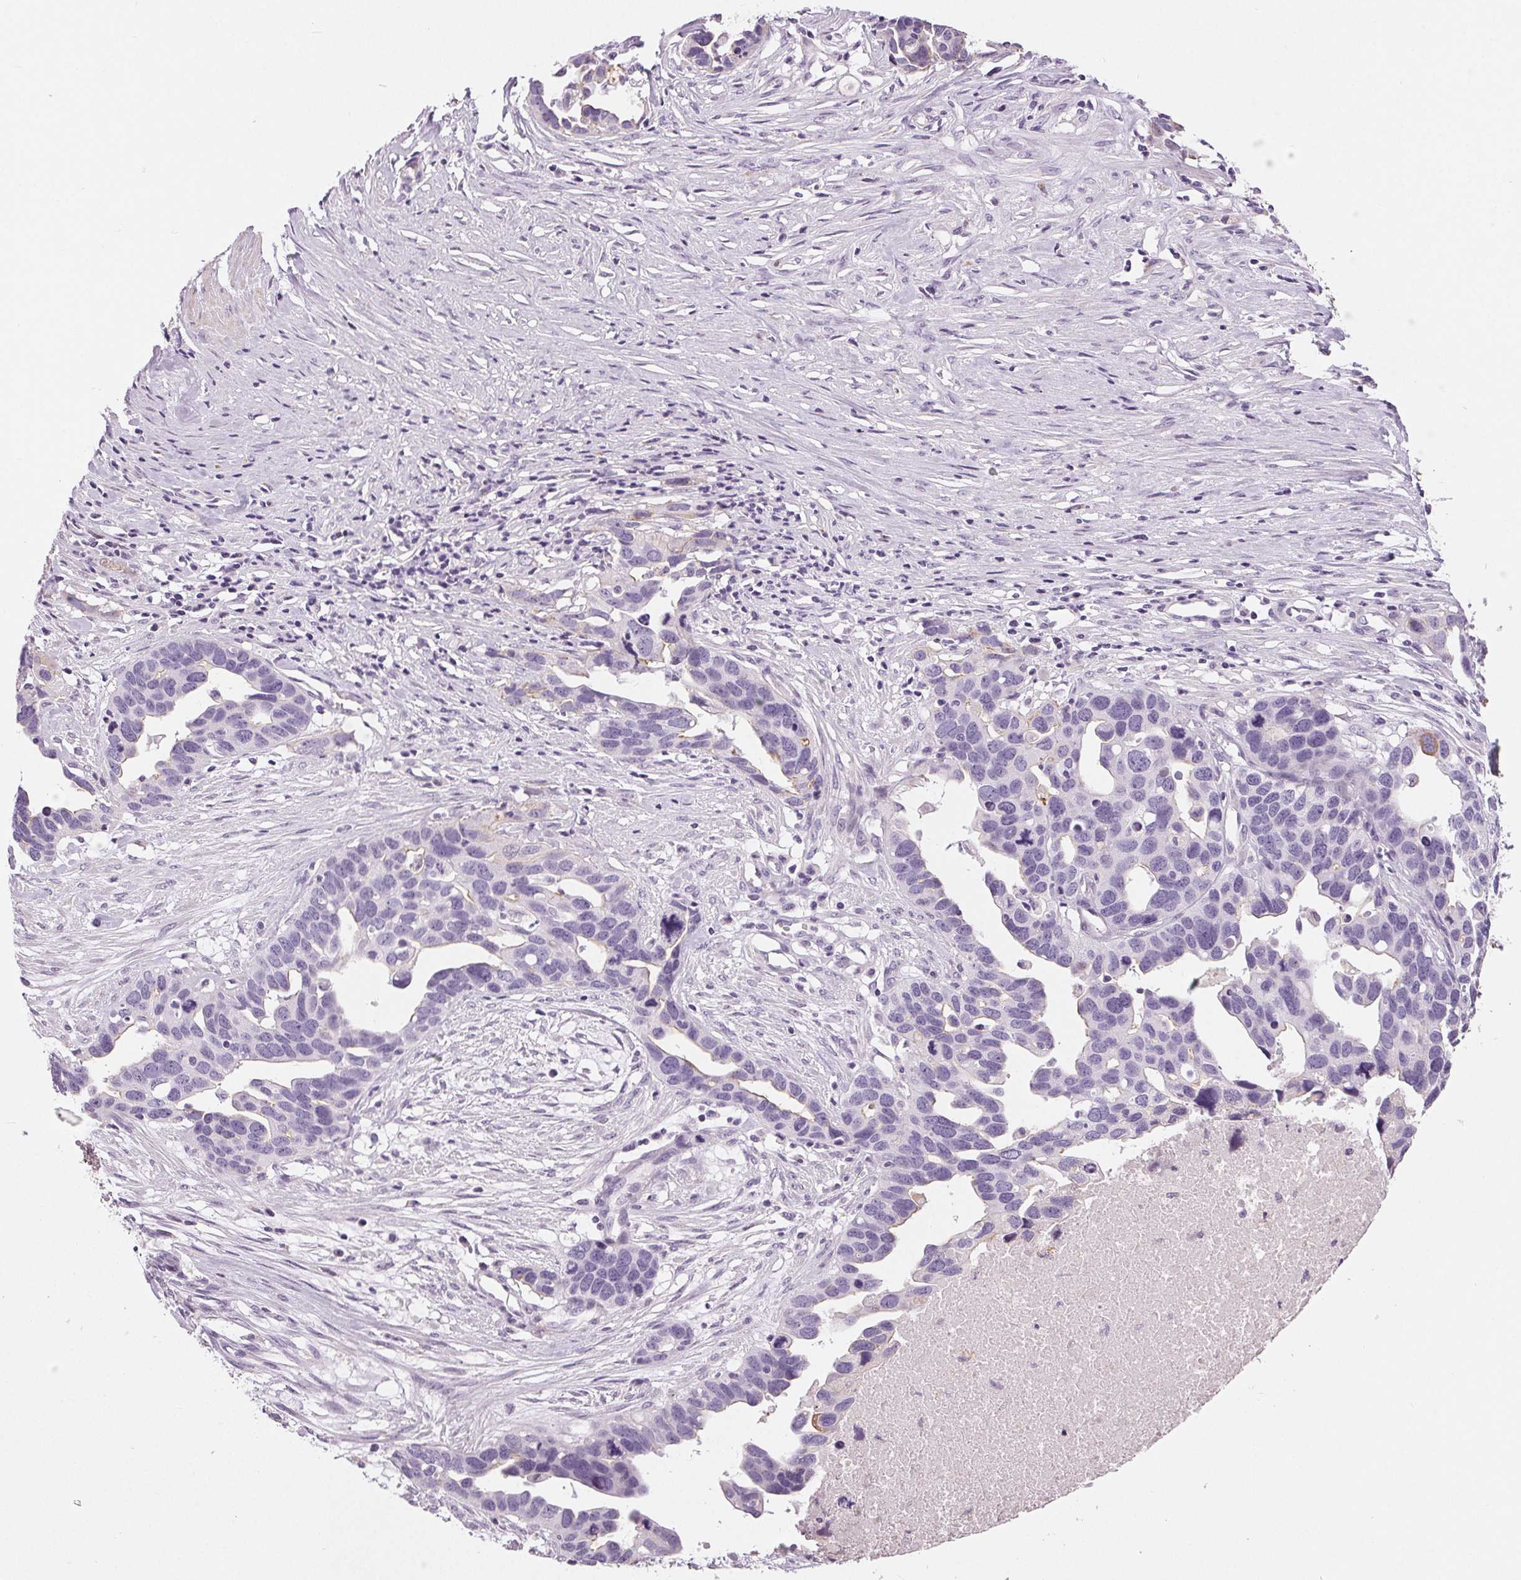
{"staining": {"intensity": "negative", "quantity": "none", "location": "none"}, "tissue": "ovarian cancer", "cell_type": "Tumor cells", "image_type": "cancer", "snomed": [{"axis": "morphology", "description": "Cystadenocarcinoma, serous, NOS"}, {"axis": "topography", "description": "Ovary"}], "caption": "High power microscopy photomicrograph of an IHC histopathology image of ovarian cancer, revealing no significant staining in tumor cells. The staining is performed using DAB brown chromogen with nuclei counter-stained in using hematoxylin.", "gene": "MISP", "patient": {"sex": "female", "age": 54}}